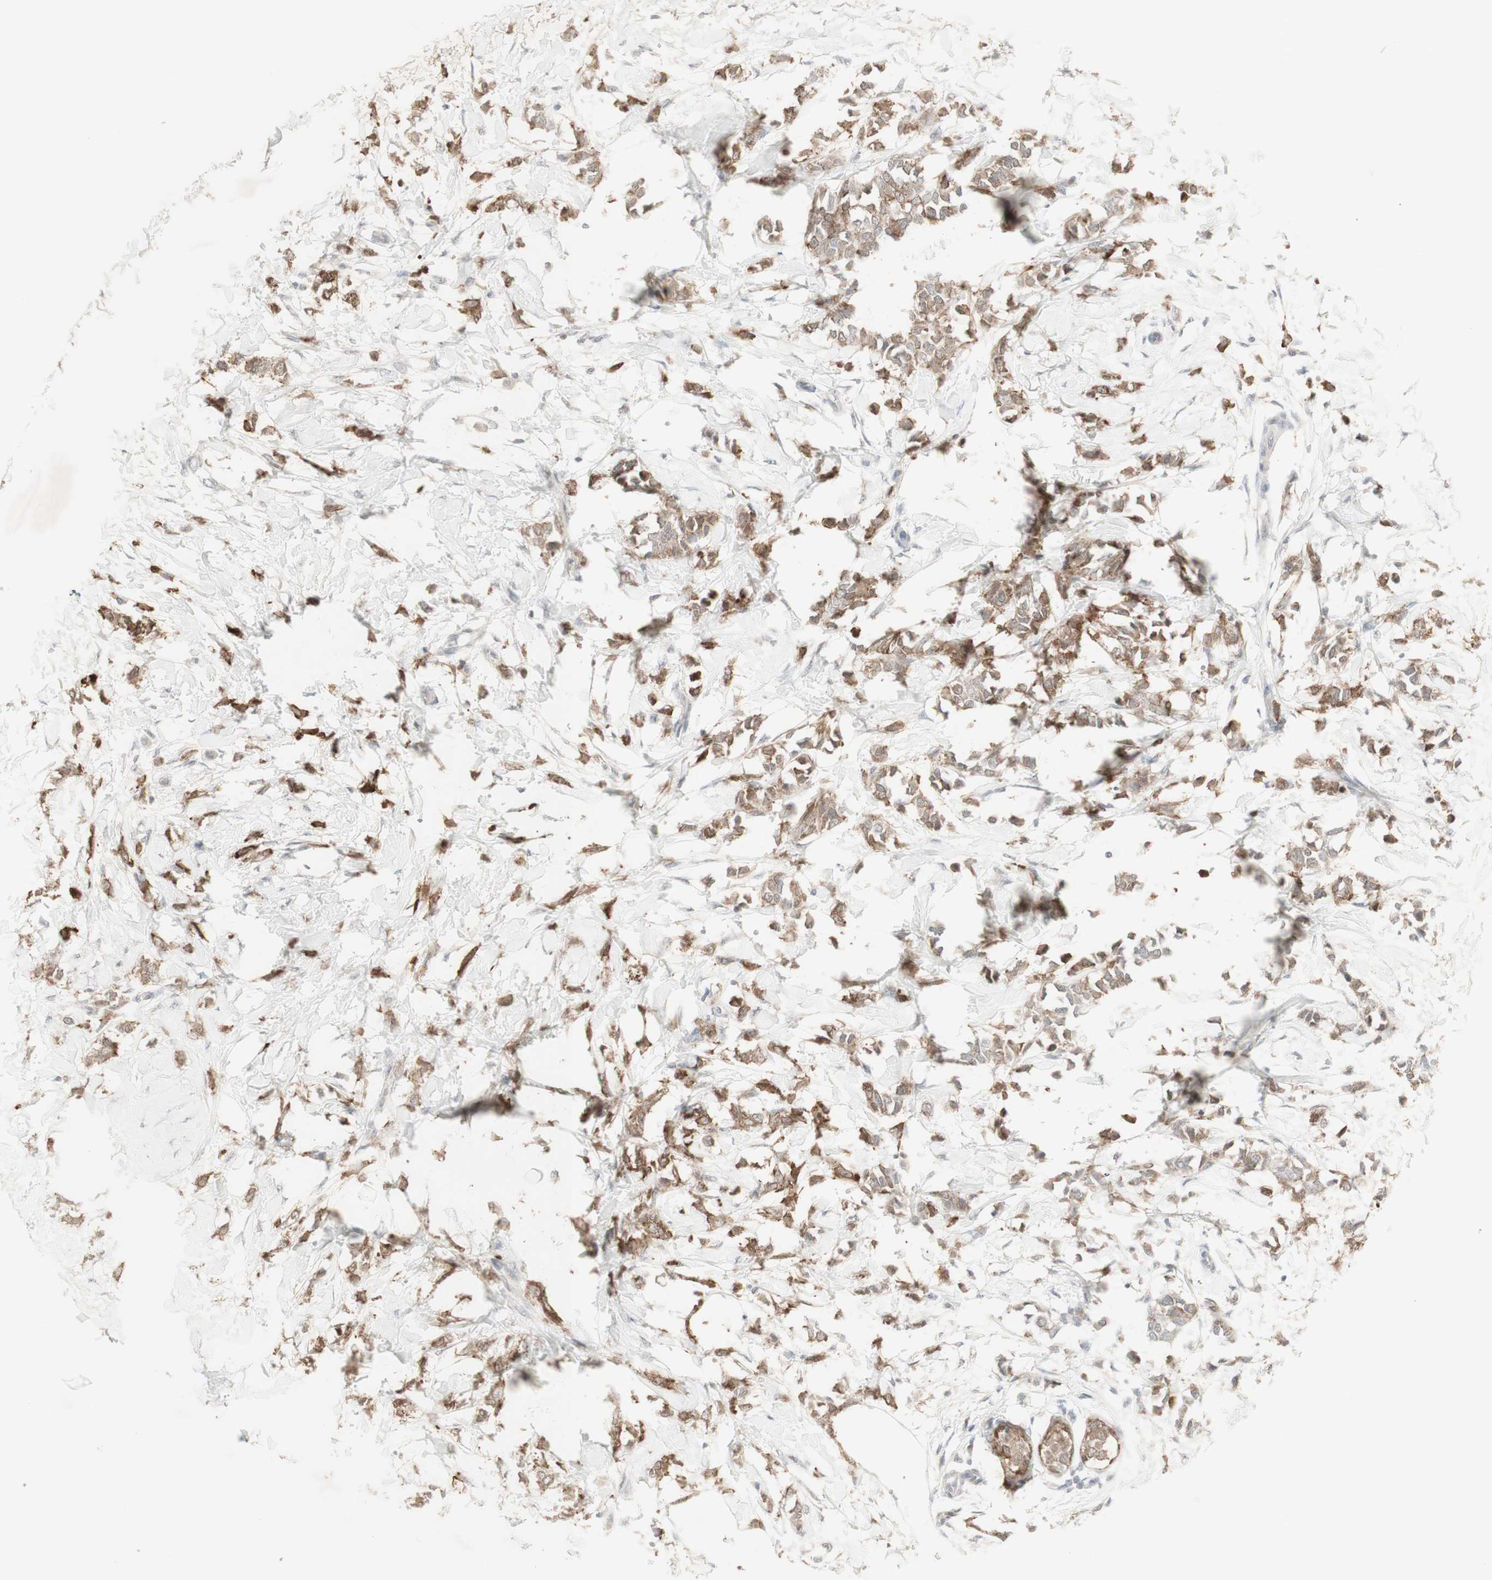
{"staining": {"intensity": "moderate", "quantity": ">75%", "location": "cytoplasmic/membranous"}, "tissue": "breast cancer", "cell_type": "Tumor cells", "image_type": "cancer", "snomed": [{"axis": "morphology", "description": "Lobular carcinoma, in situ"}, {"axis": "morphology", "description": "Lobular carcinoma"}, {"axis": "topography", "description": "Breast"}], "caption": "Immunohistochemistry (IHC) of human breast cancer displays medium levels of moderate cytoplasmic/membranous expression in about >75% of tumor cells.", "gene": "C1orf116", "patient": {"sex": "female", "age": 41}}